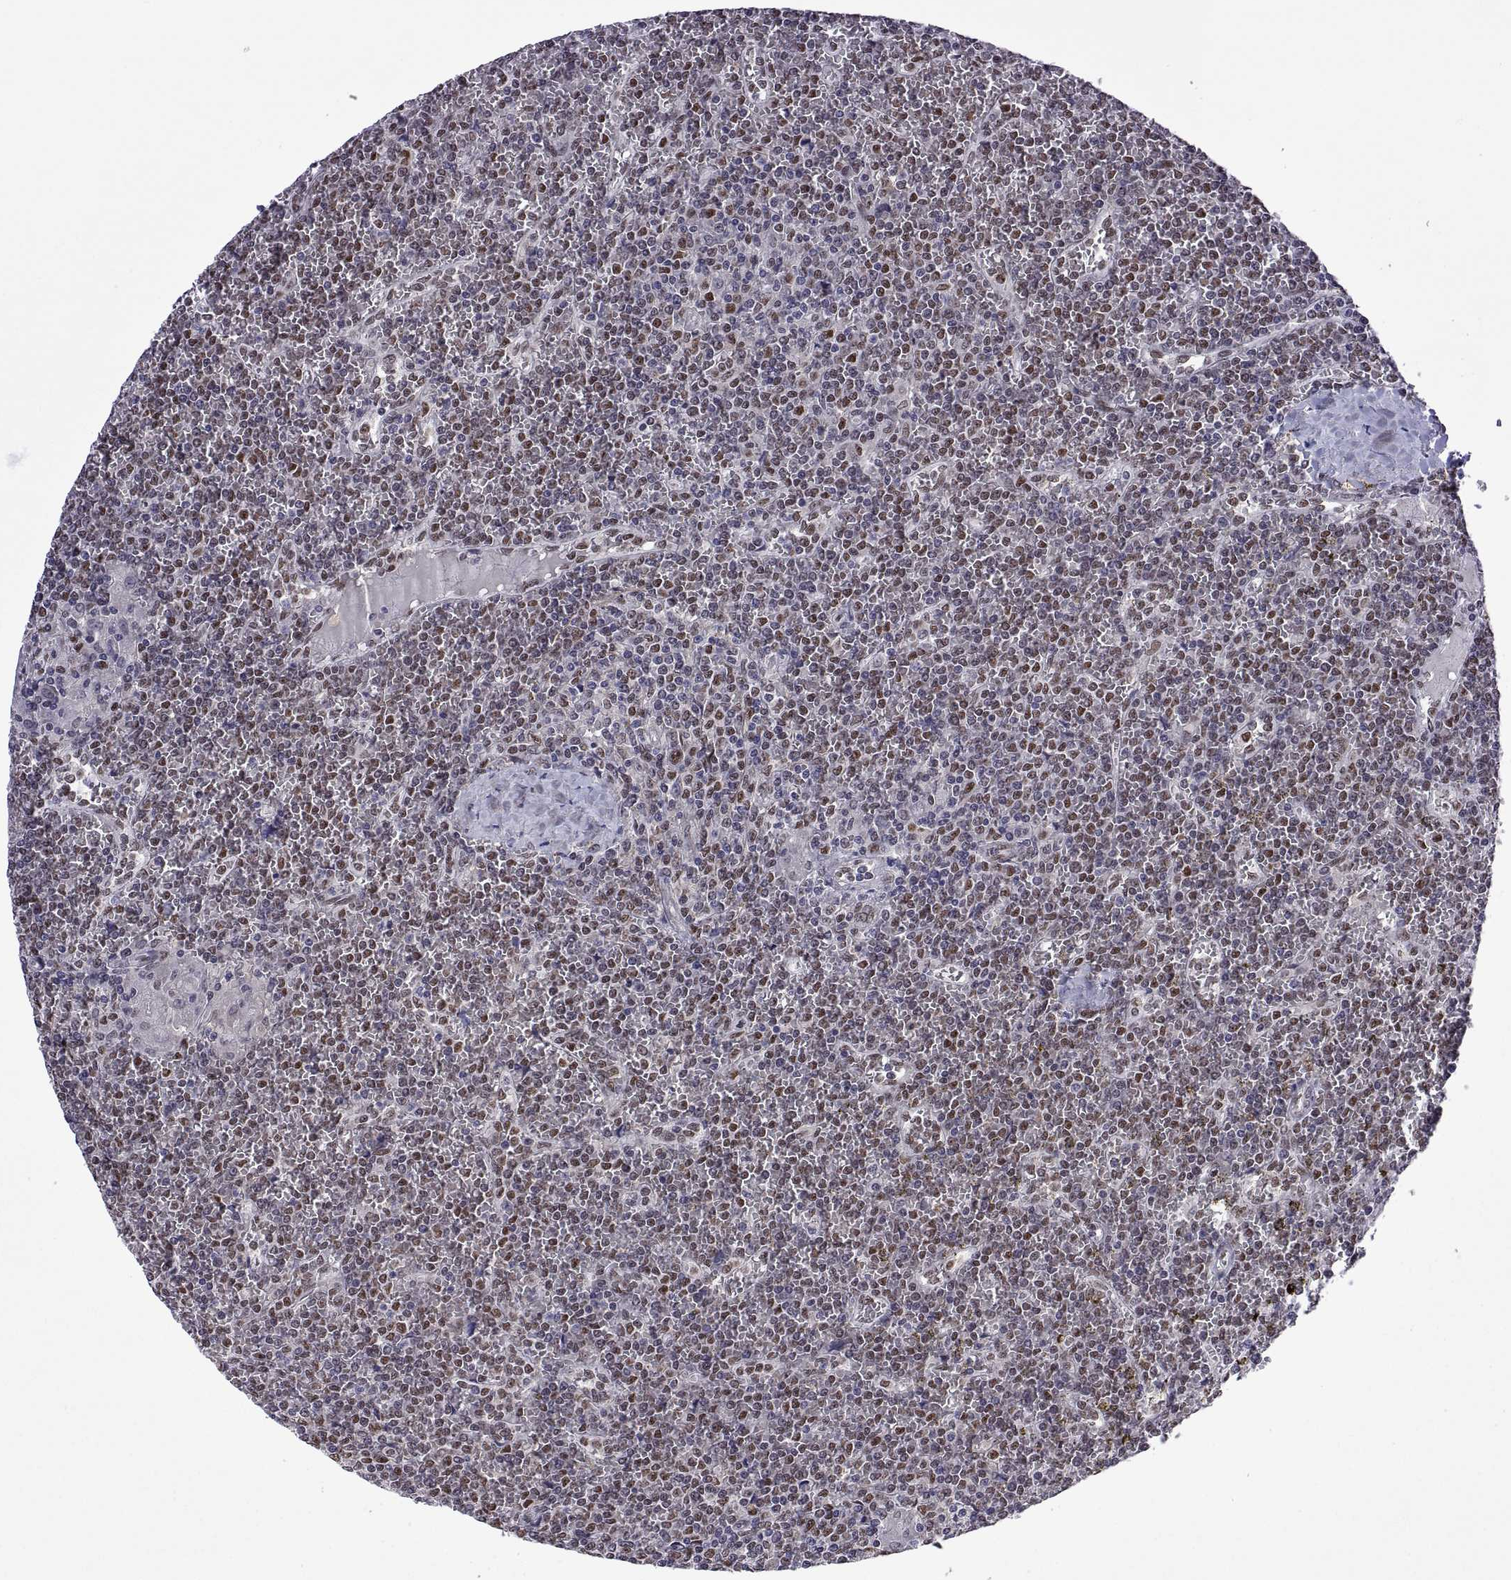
{"staining": {"intensity": "weak", "quantity": "<25%", "location": "nuclear"}, "tissue": "lymphoma", "cell_type": "Tumor cells", "image_type": "cancer", "snomed": [{"axis": "morphology", "description": "Malignant lymphoma, non-Hodgkin's type, Low grade"}, {"axis": "topography", "description": "Spleen"}], "caption": "Immunohistochemical staining of human low-grade malignant lymphoma, non-Hodgkin's type demonstrates no significant staining in tumor cells.", "gene": "NR4A1", "patient": {"sex": "female", "age": 19}}